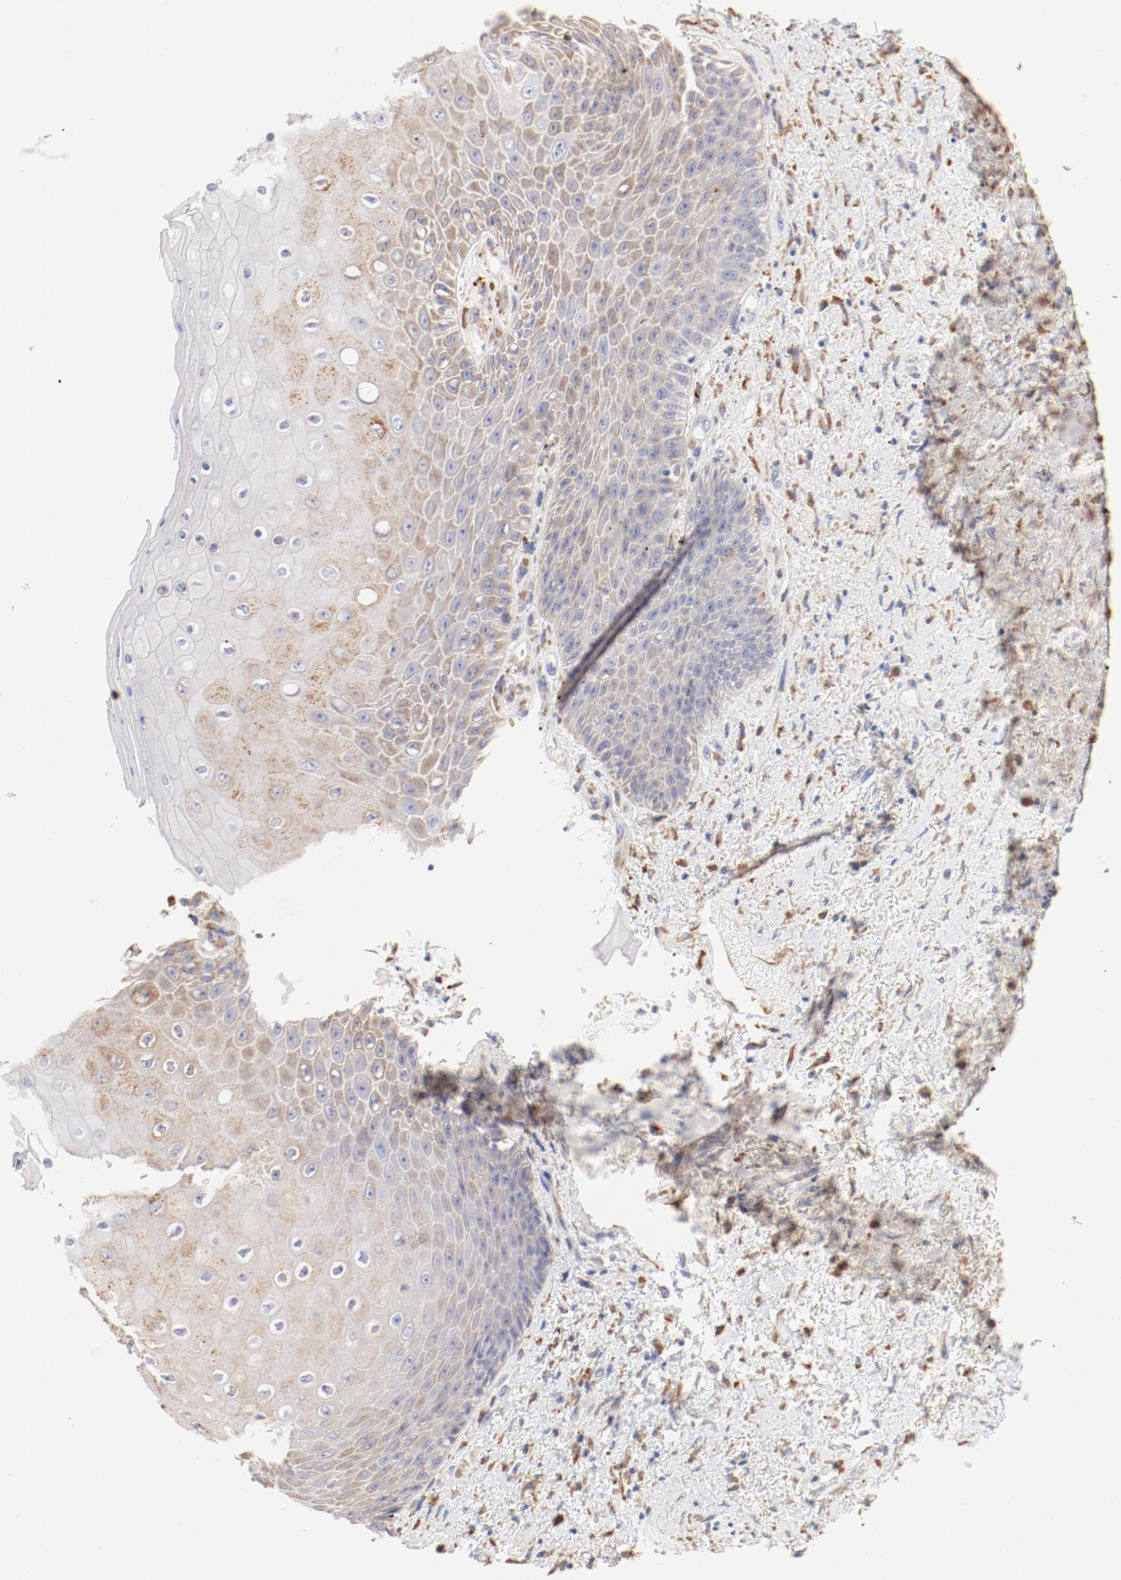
{"staining": {"intensity": "weak", "quantity": "25%-75%", "location": "cytoplasmic/membranous"}, "tissue": "skin", "cell_type": "Epidermal cells", "image_type": "normal", "snomed": [{"axis": "morphology", "description": "Normal tissue, NOS"}, {"axis": "topography", "description": "Anal"}], "caption": "This micrograph demonstrates normal skin stained with IHC to label a protein in brown. The cytoplasmic/membranous of epidermal cells show weak positivity for the protein. Nuclei are counter-stained blue.", "gene": "CTSH", "patient": {"sex": "female", "age": 46}}